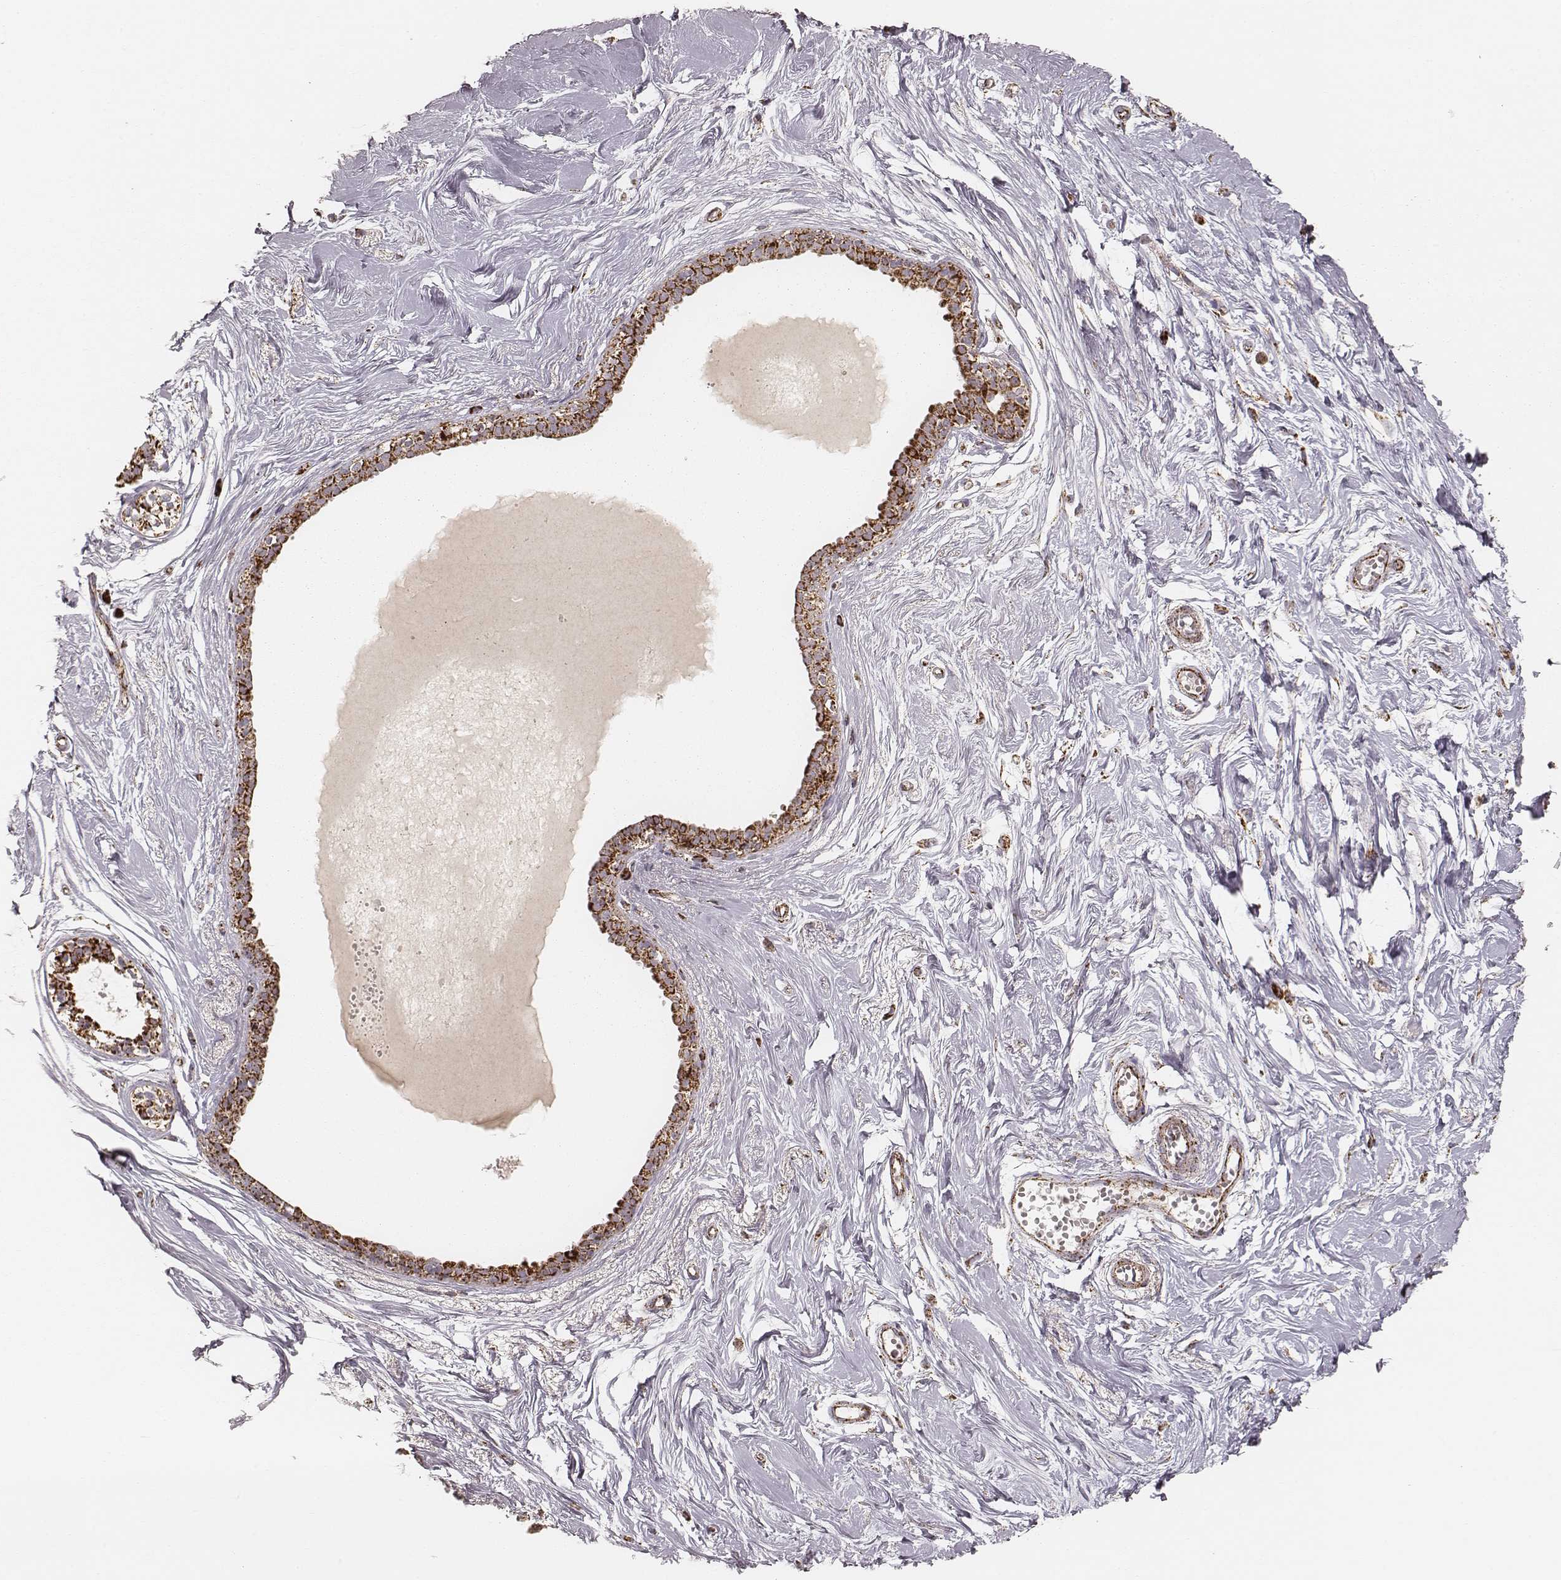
{"staining": {"intensity": "weak", "quantity": "25%-75%", "location": "cytoplasmic/membranous"}, "tissue": "breast", "cell_type": "Adipocytes", "image_type": "normal", "snomed": [{"axis": "morphology", "description": "Normal tissue, NOS"}, {"axis": "topography", "description": "Breast"}], "caption": "A micrograph showing weak cytoplasmic/membranous positivity in about 25%-75% of adipocytes in unremarkable breast, as visualized by brown immunohistochemical staining.", "gene": "CS", "patient": {"sex": "female", "age": 49}}